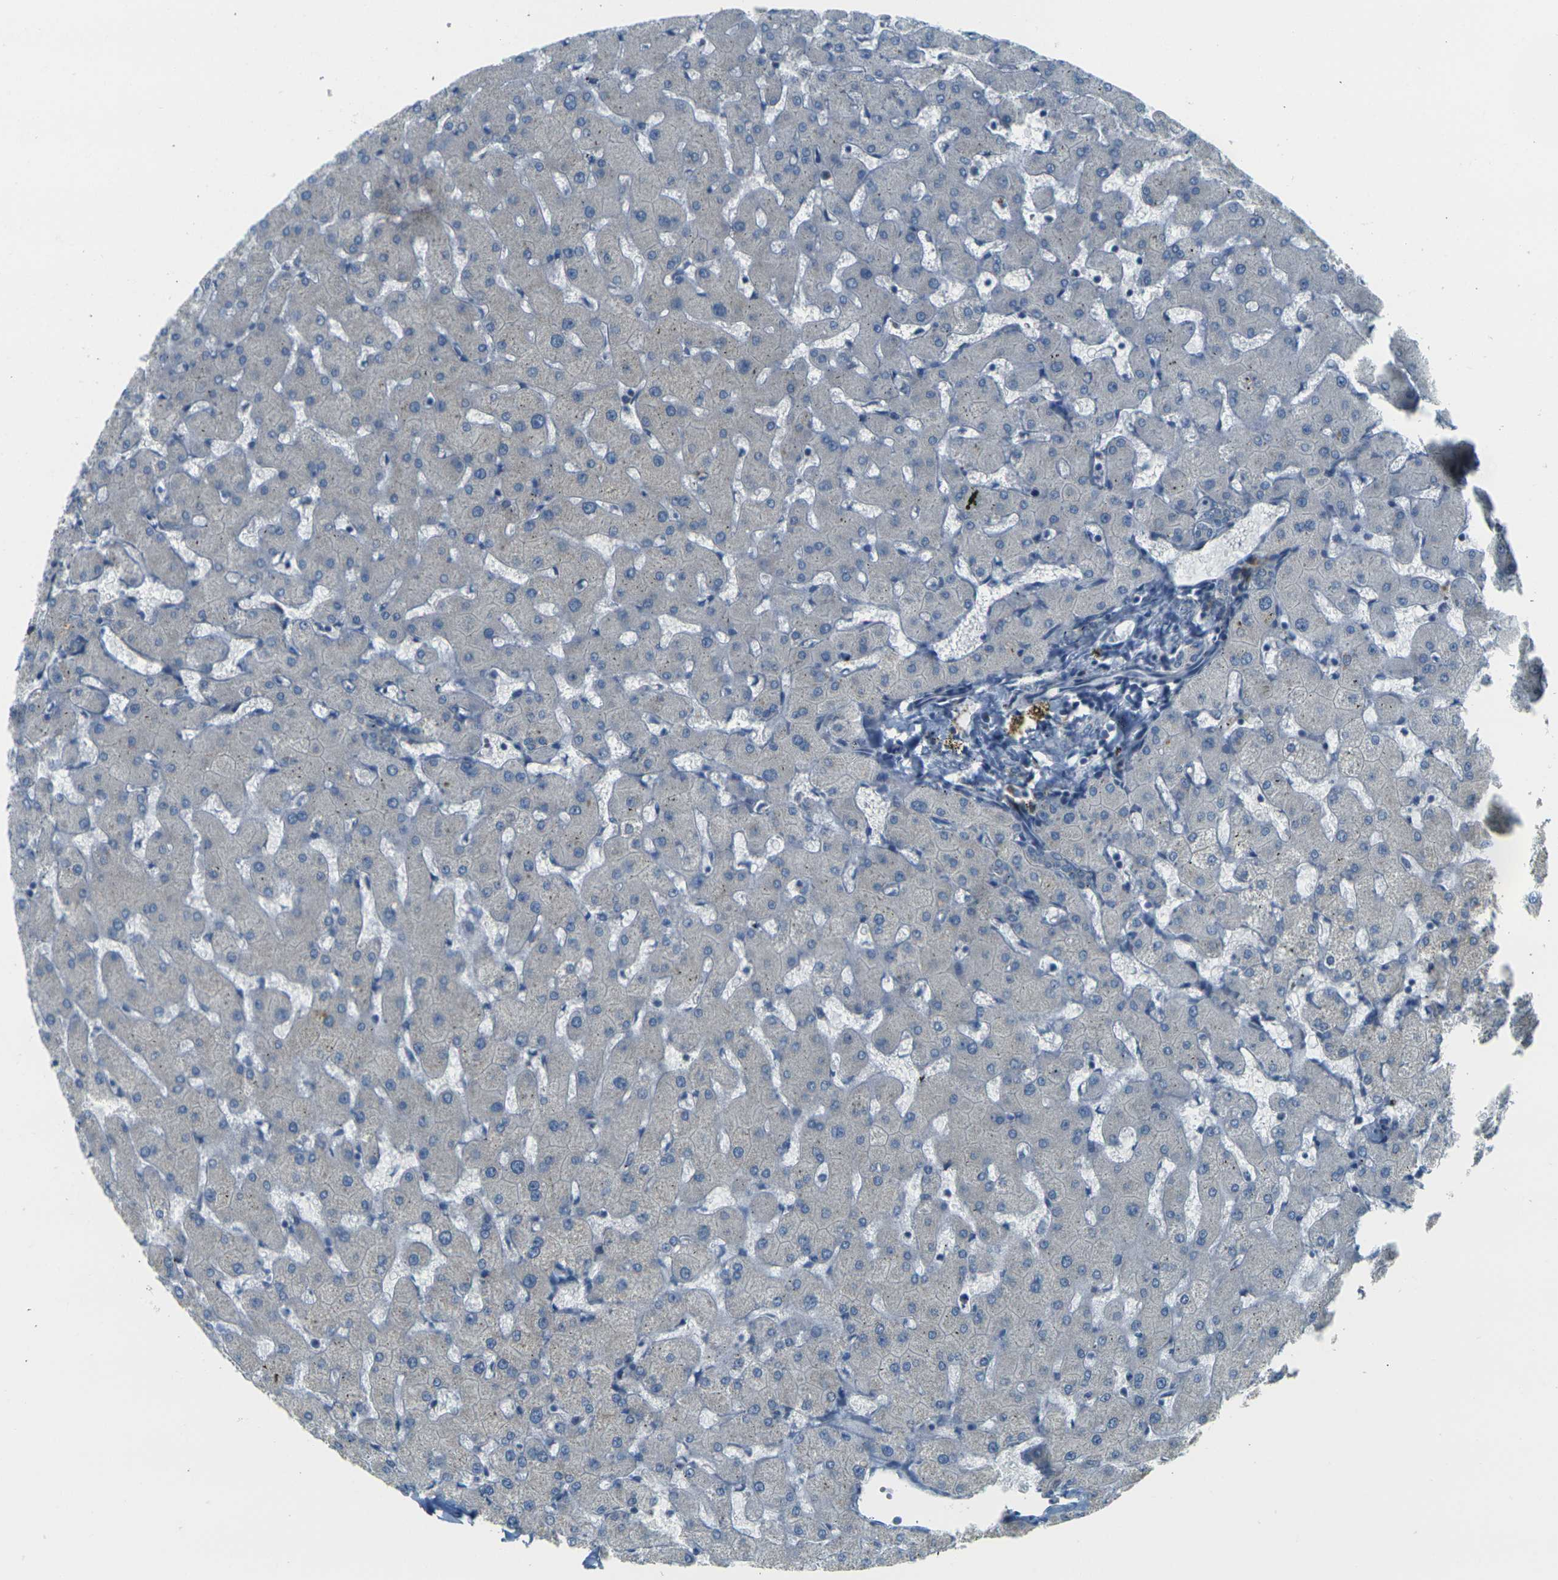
{"staining": {"intensity": "negative", "quantity": "none", "location": "none"}, "tissue": "liver", "cell_type": "Cholangiocytes", "image_type": "normal", "snomed": [{"axis": "morphology", "description": "Normal tissue, NOS"}, {"axis": "topography", "description": "Liver"}], "caption": "Immunohistochemical staining of benign human liver shows no significant positivity in cholangiocytes.", "gene": "PARD6B", "patient": {"sex": "female", "age": 63}}